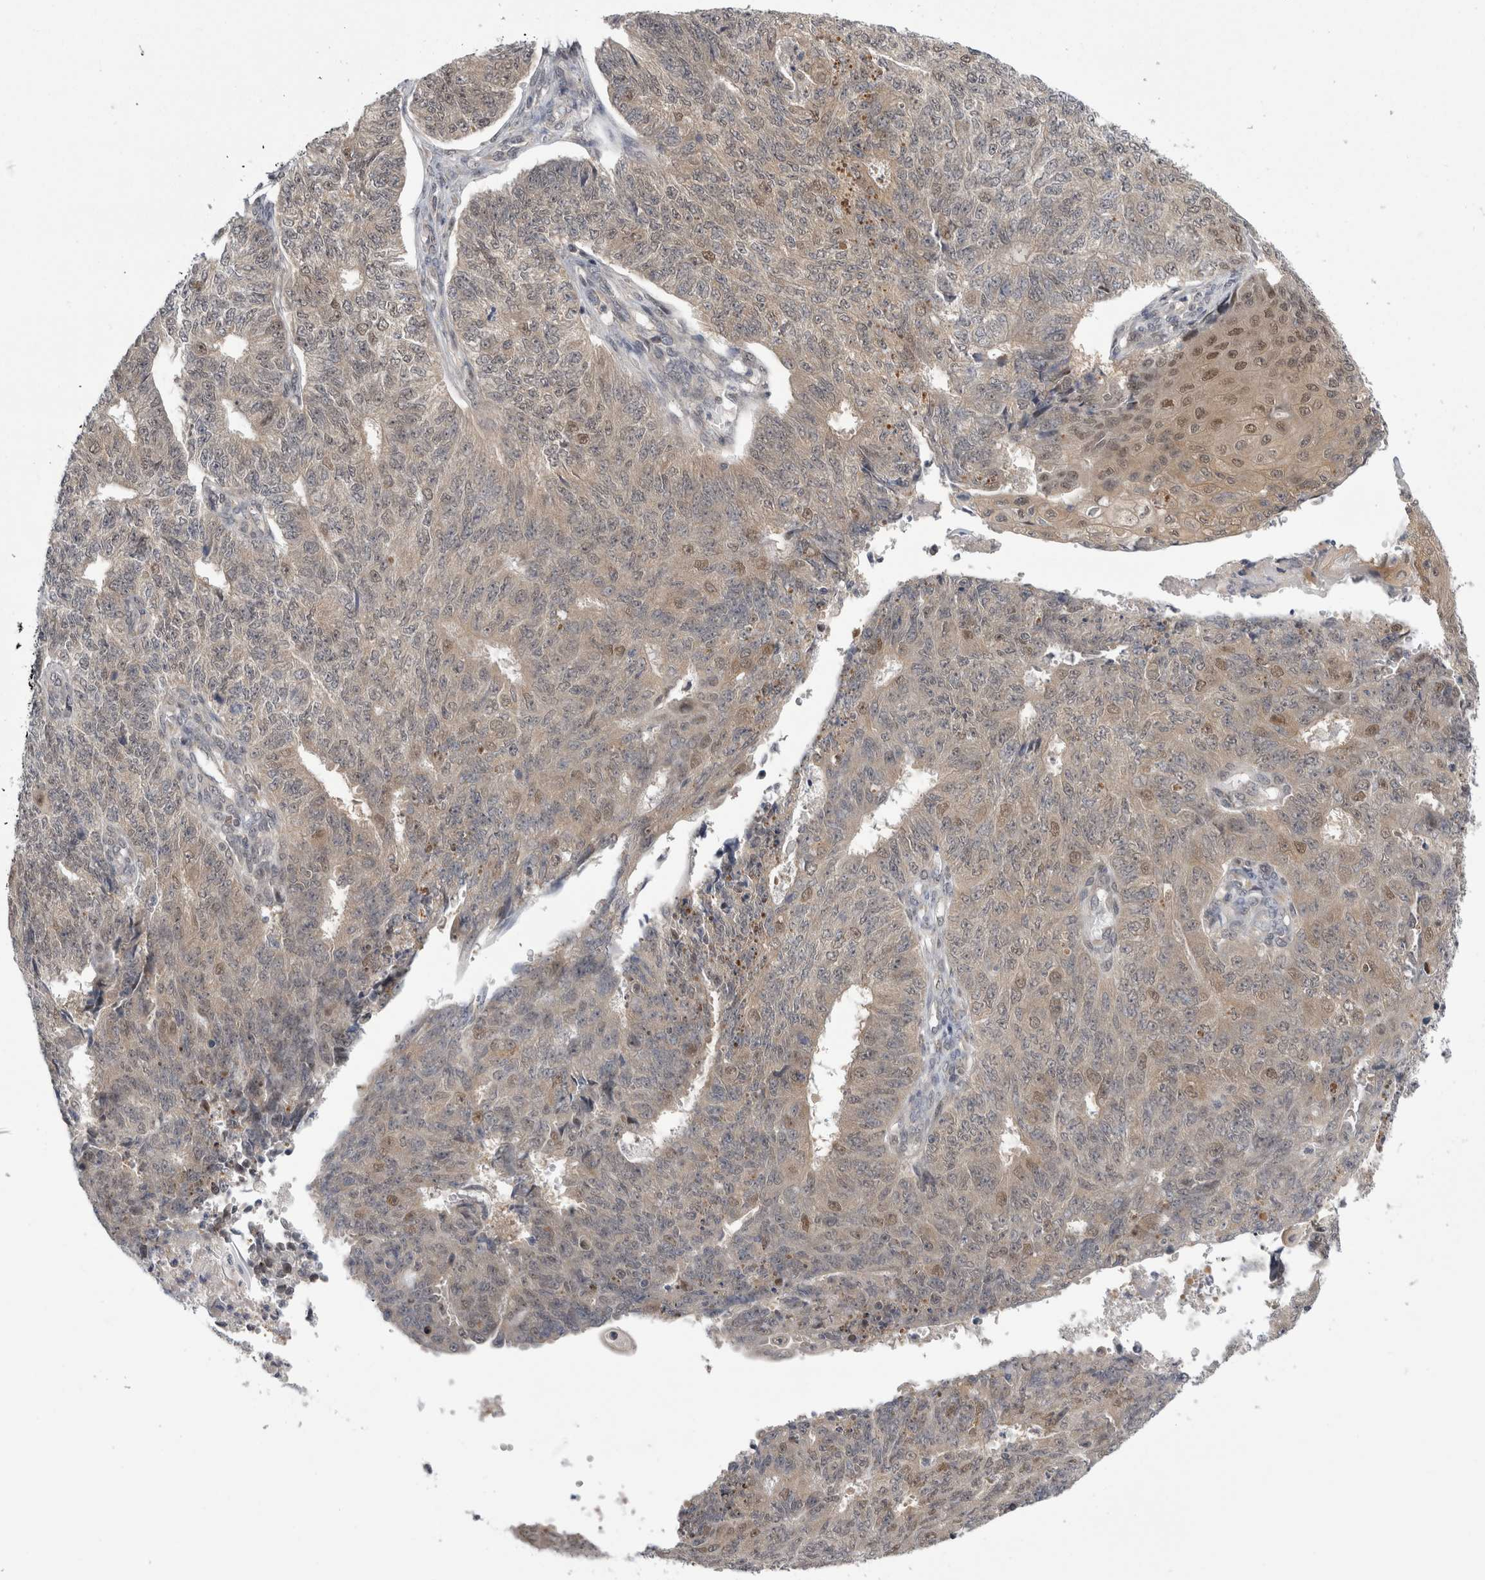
{"staining": {"intensity": "weak", "quantity": ">75%", "location": "cytoplasmic/membranous,nuclear"}, "tissue": "endometrial cancer", "cell_type": "Tumor cells", "image_type": "cancer", "snomed": [{"axis": "morphology", "description": "Adenocarcinoma, NOS"}, {"axis": "topography", "description": "Endometrium"}], "caption": "High-power microscopy captured an IHC photomicrograph of endometrial cancer (adenocarcinoma), revealing weak cytoplasmic/membranous and nuclear positivity in about >75% of tumor cells. Using DAB (3,3'-diaminobenzidine) (brown) and hematoxylin (blue) stains, captured at high magnification using brightfield microscopy.", "gene": "PSMB2", "patient": {"sex": "female", "age": 32}}